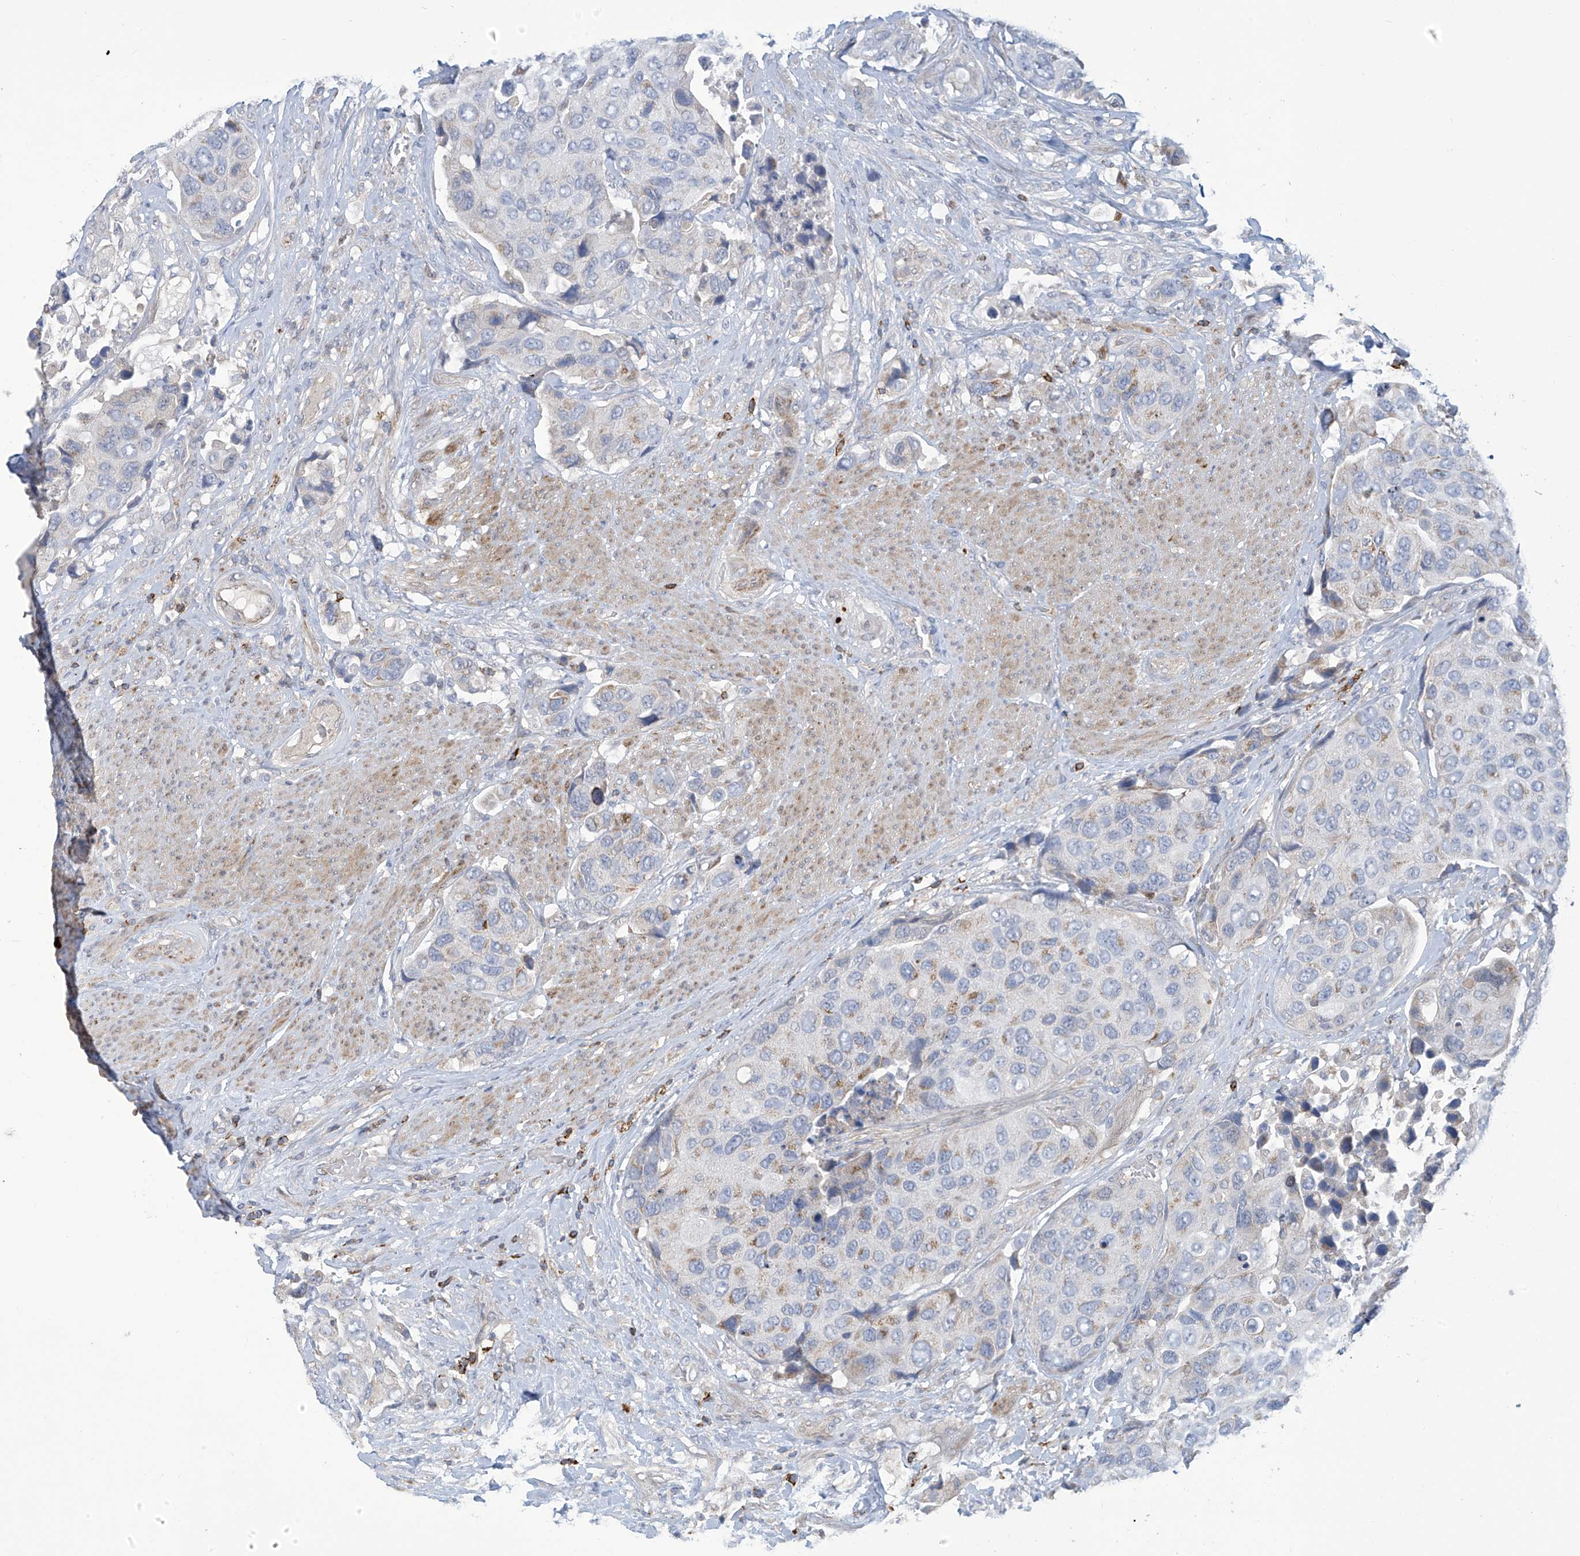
{"staining": {"intensity": "weak", "quantity": "<25%", "location": "cytoplasmic/membranous"}, "tissue": "urothelial cancer", "cell_type": "Tumor cells", "image_type": "cancer", "snomed": [{"axis": "morphology", "description": "Urothelial carcinoma, High grade"}, {"axis": "topography", "description": "Urinary bladder"}], "caption": "Protein analysis of urothelial cancer demonstrates no significant positivity in tumor cells. Nuclei are stained in blue.", "gene": "IBA57", "patient": {"sex": "male", "age": 74}}